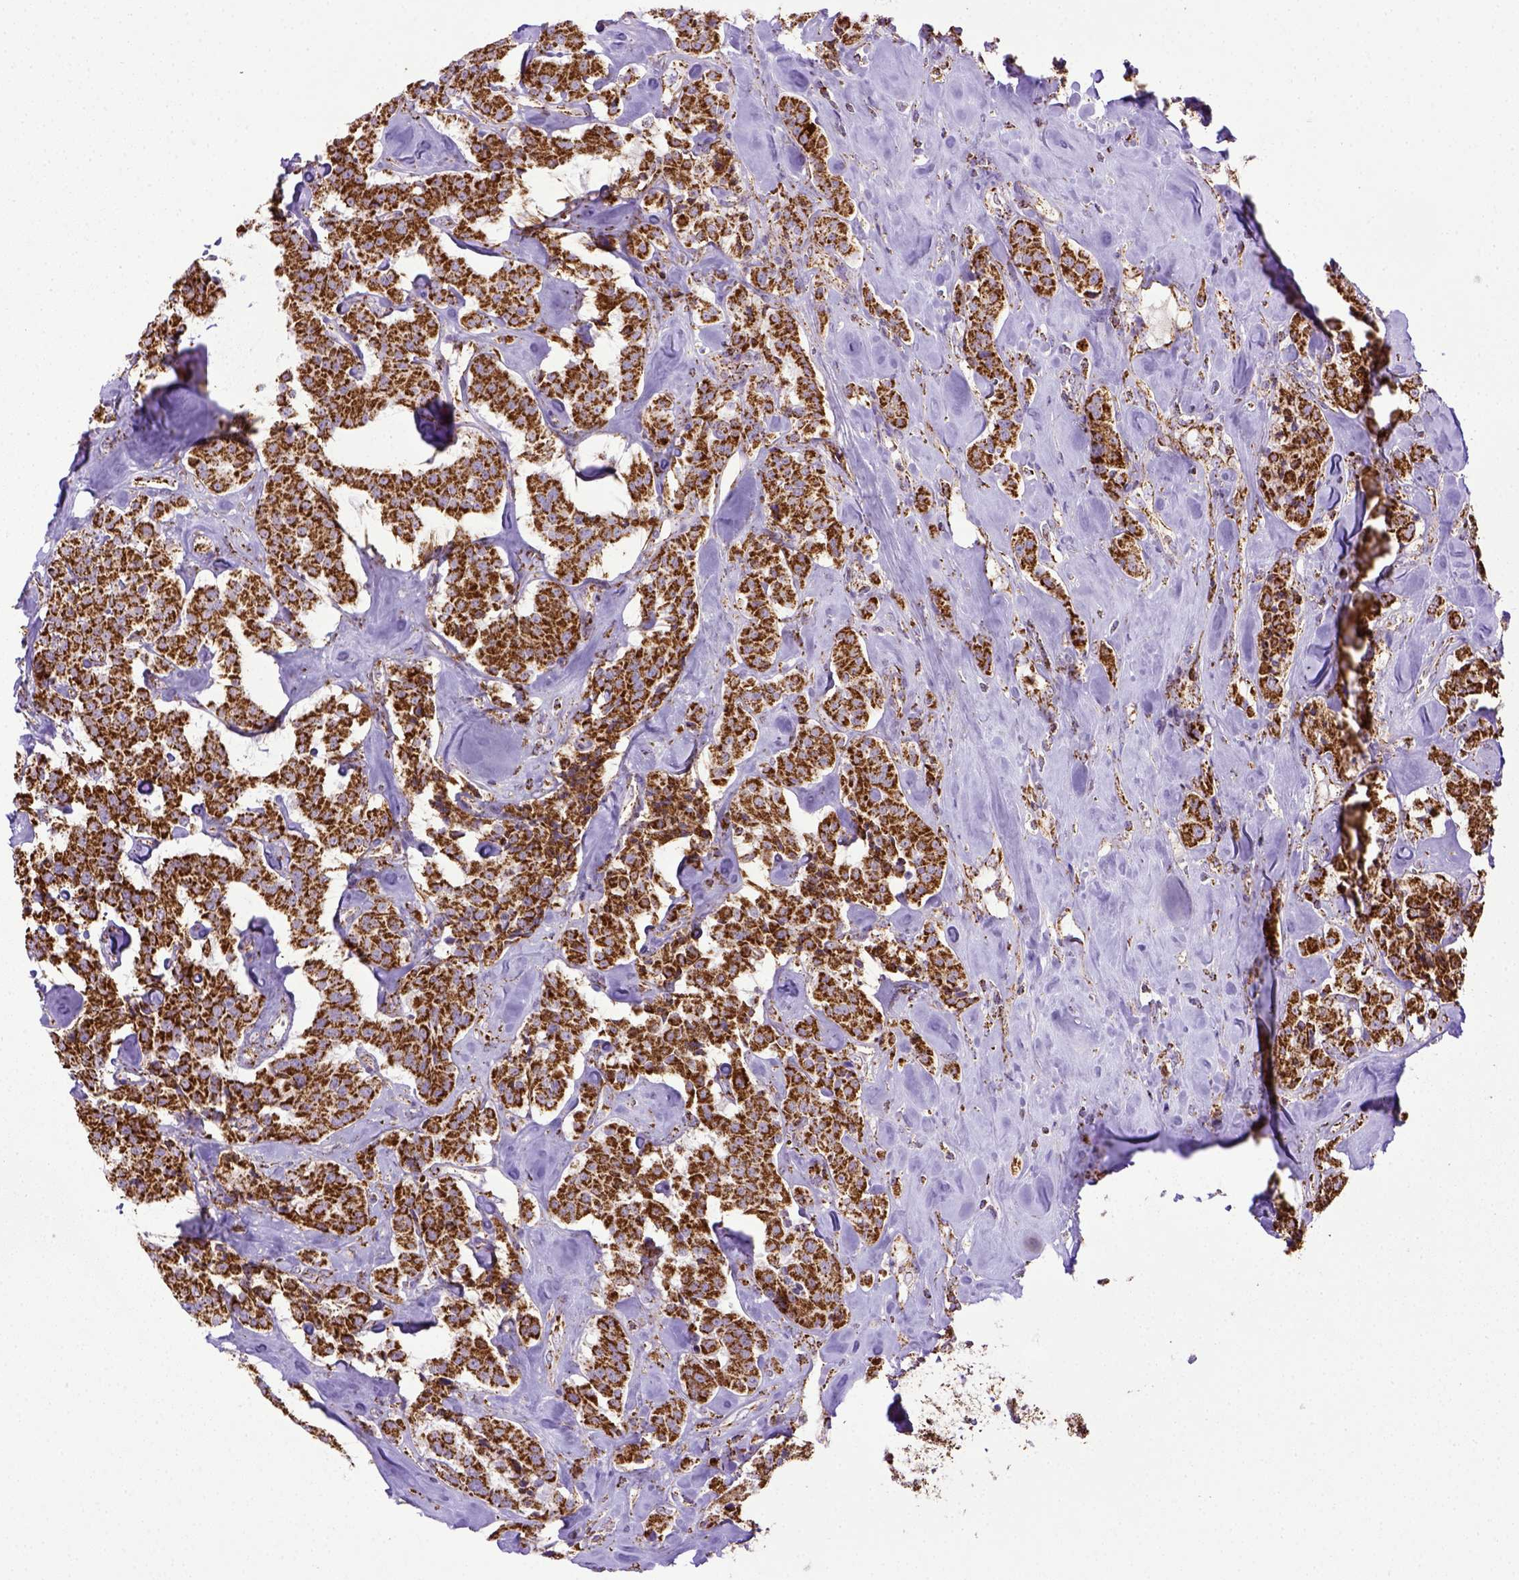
{"staining": {"intensity": "strong", "quantity": ">75%", "location": "cytoplasmic/membranous"}, "tissue": "carcinoid", "cell_type": "Tumor cells", "image_type": "cancer", "snomed": [{"axis": "morphology", "description": "Carcinoid, malignant, NOS"}, {"axis": "topography", "description": "Pancreas"}], "caption": "Carcinoid stained with a protein marker displays strong staining in tumor cells.", "gene": "MT-CO1", "patient": {"sex": "male", "age": 41}}